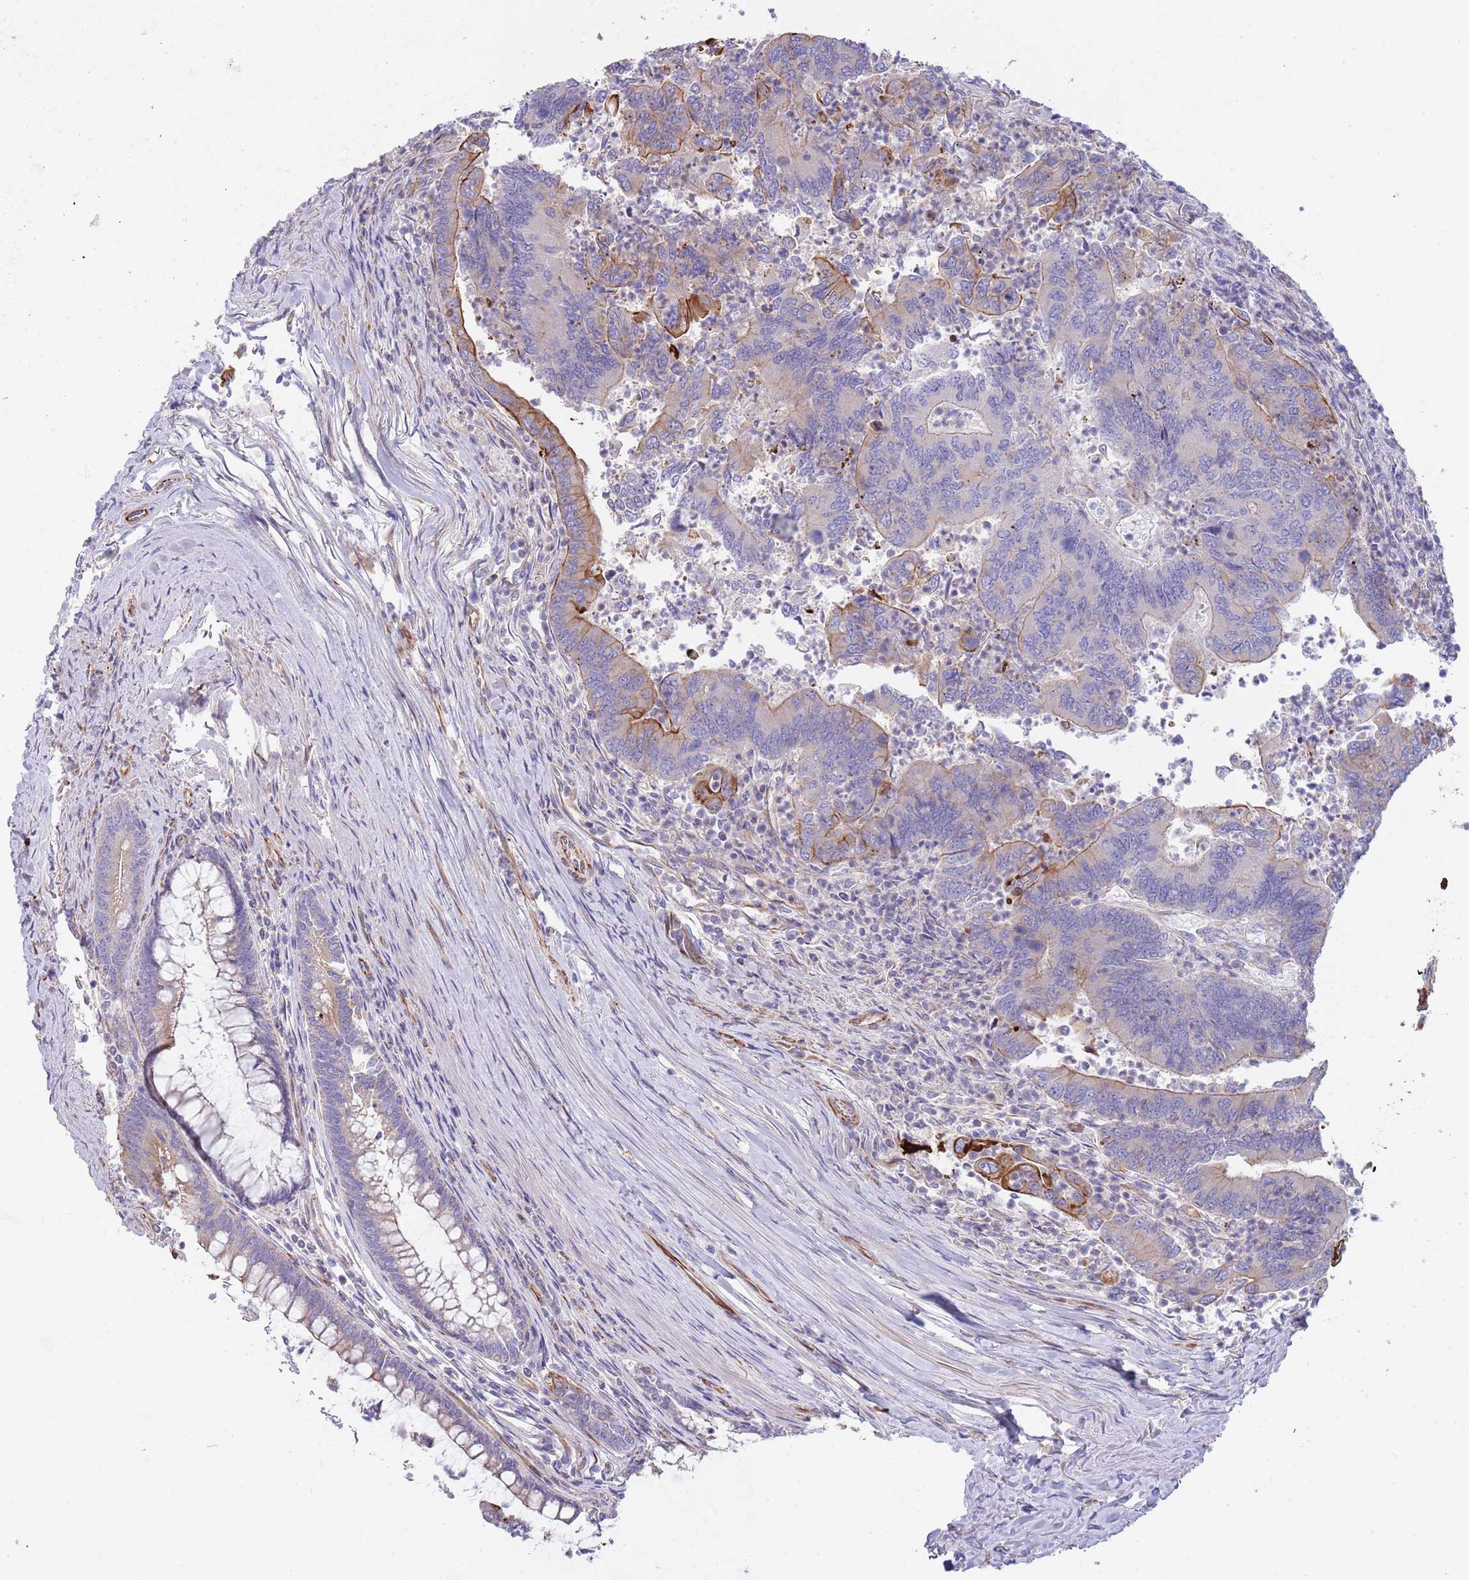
{"staining": {"intensity": "moderate", "quantity": "<25%", "location": "cytoplasmic/membranous"}, "tissue": "colorectal cancer", "cell_type": "Tumor cells", "image_type": "cancer", "snomed": [{"axis": "morphology", "description": "Adenocarcinoma, NOS"}, {"axis": "topography", "description": "Colon"}], "caption": "Human adenocarcinoma (colorectal) stained with a protein marker displays moderate staining in tumor cells.", "gene": "MOGAT1", "patient": {"sex": "female", "age": 67}}